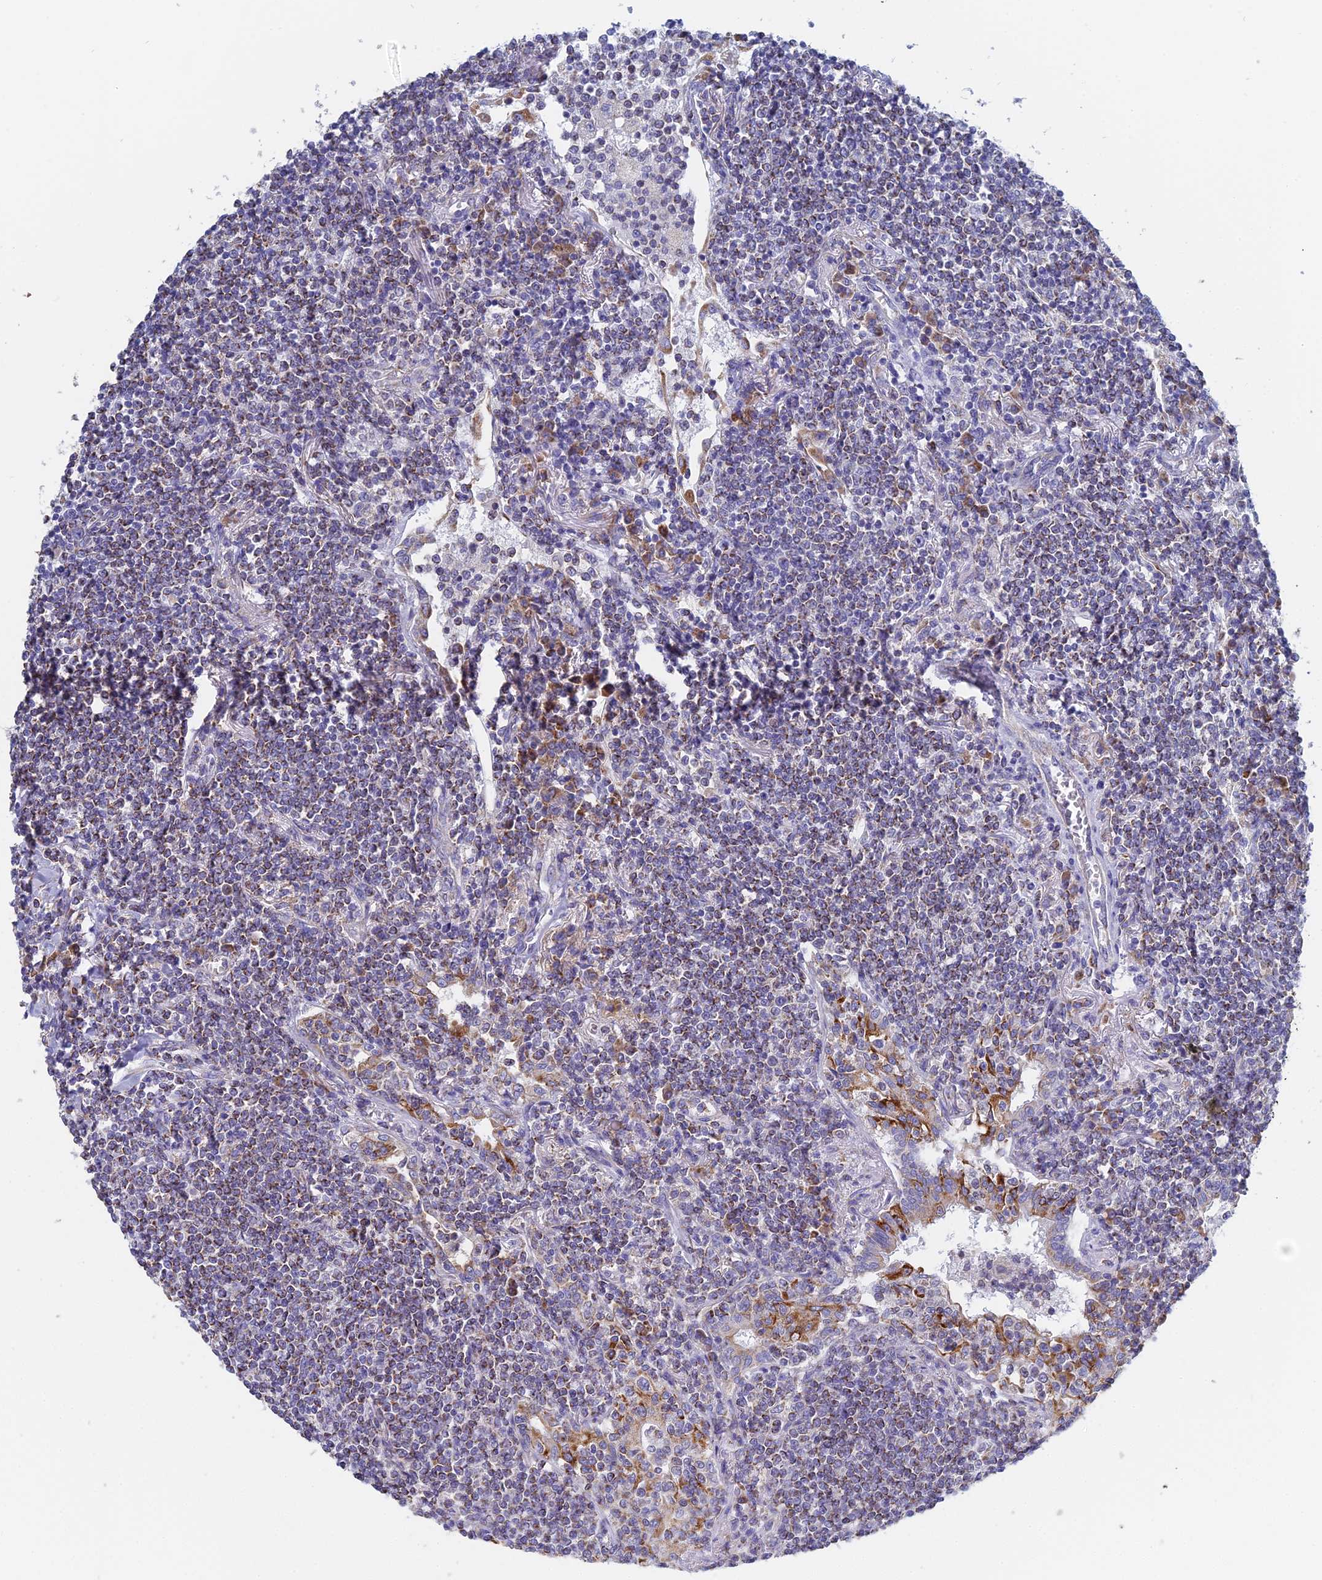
{"staining": {"intensity": "moderate", "quantity": "<25%", "location": "cytoplasmic/membranous"}, "tissue": "lymphoma", "cell_type": "Tumor cells", "image_type": "cancer", "snomed": [{"axis": "morphology", "description": "Malignant lymphoma, non-Hodgkin's type, Low grade"}, {"axis": "topography", "description": "Lung"}], "caption": "Moderate cytoplasmic/membranous staining is identified in about <25% of tumor cells in low-grade malignant lymphoma, non-Hodgkin's type. Nuclei are stained in blue.", "gene": "CRACR2B", "patient": {"sex": "female", "age": 71}}